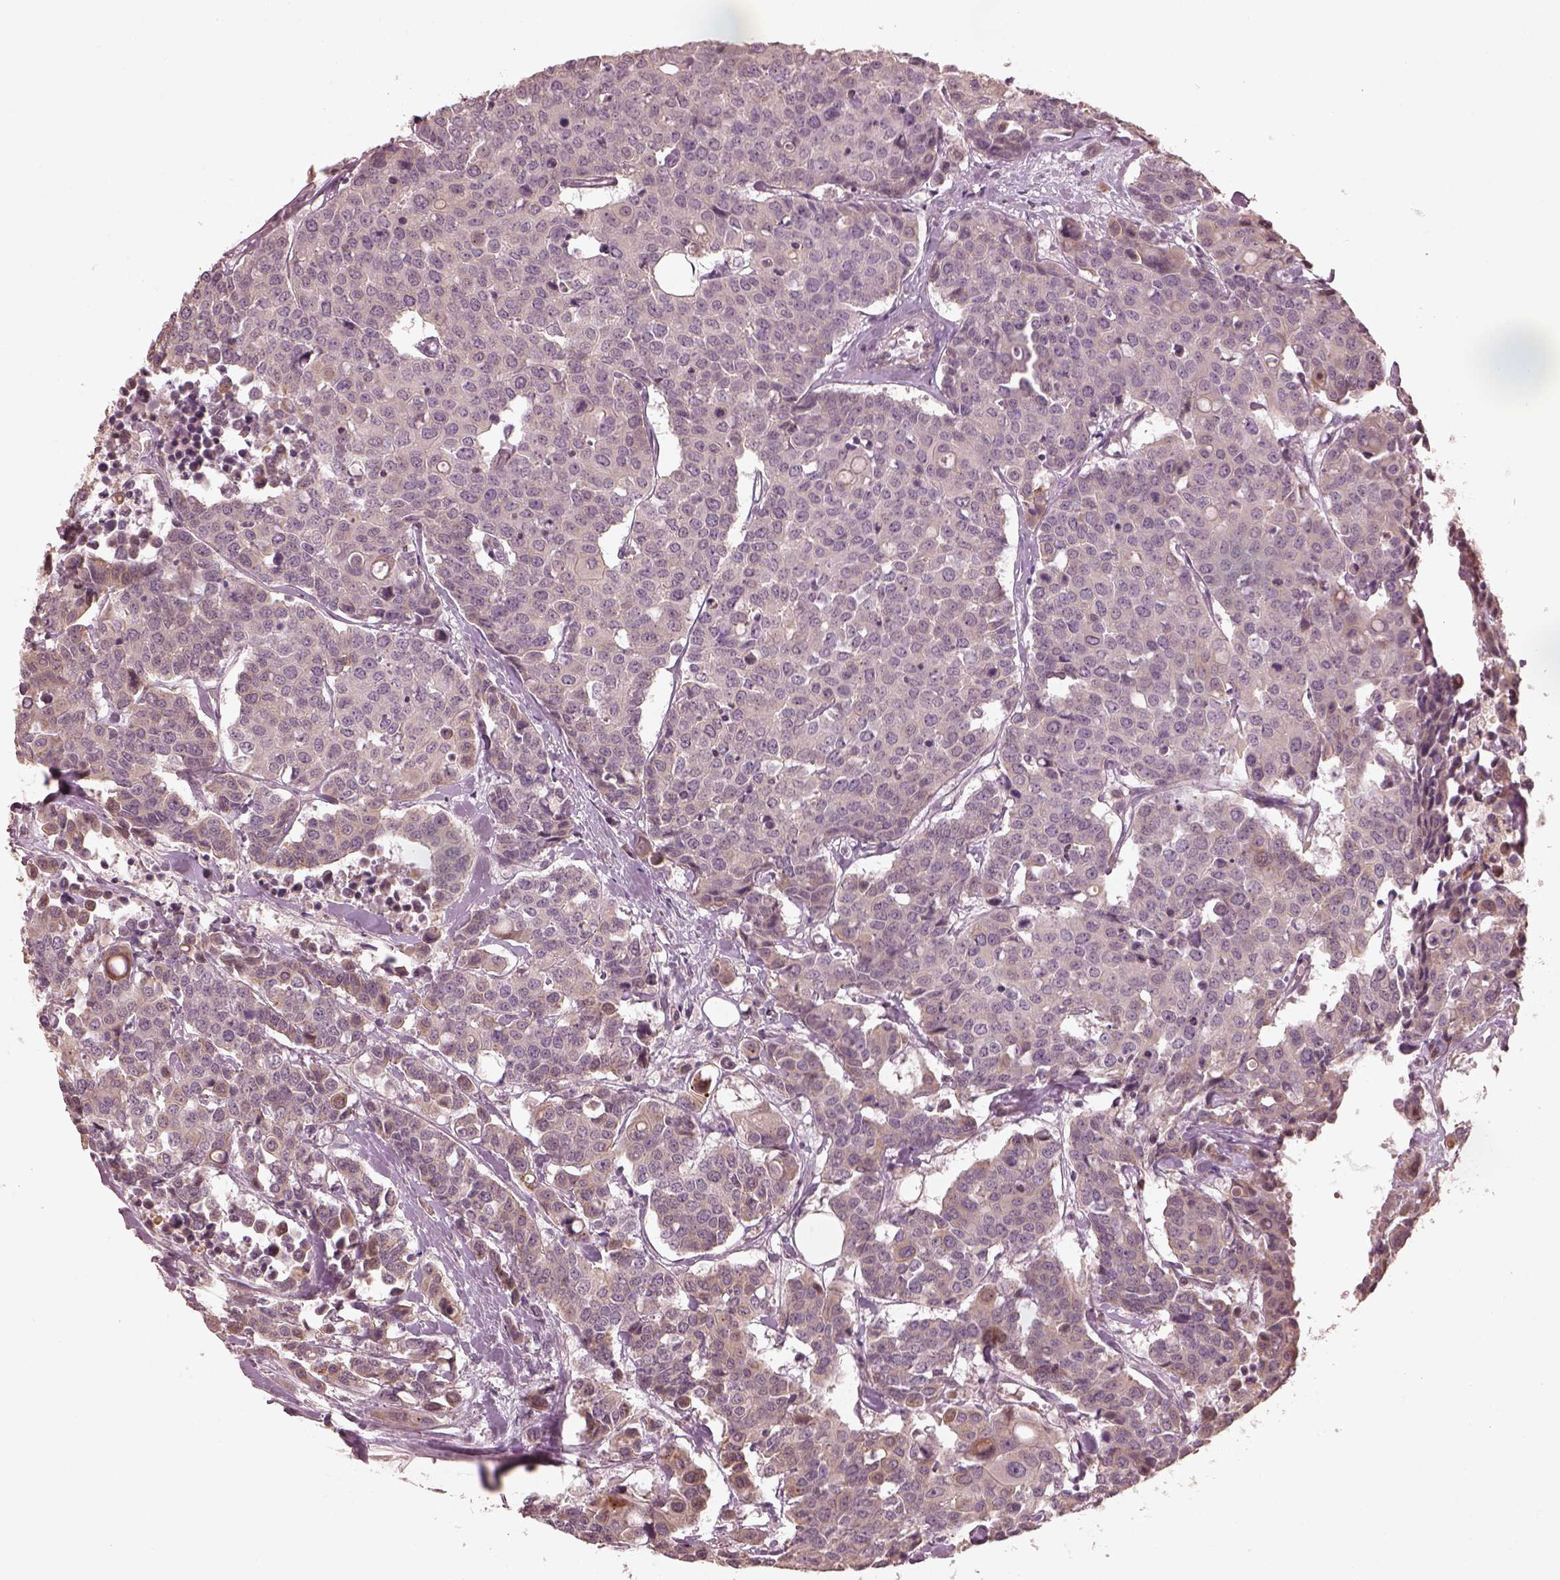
{"staining": {"intensity": "negative", "quantity": "none", "location": "none"}, "tissue": "carcinoid", "cell_type": "Tumor cells", "image_type": "cancer", "snomed": [{"axis": "morphology", "description": "Carcinoid, malignant, NOS"}, {"axis": "topography", "description": "Colon"}], "caption": "IHC photomicrograph of neoplastic tissue: human carcinoid (malignant) stained with DAB (3,3'-diaminobenzidine) exhibits no significant protein positivity in tumor cells.", "gene": "SLC25A46", "patient": {"sex": "male", "age": 81}}